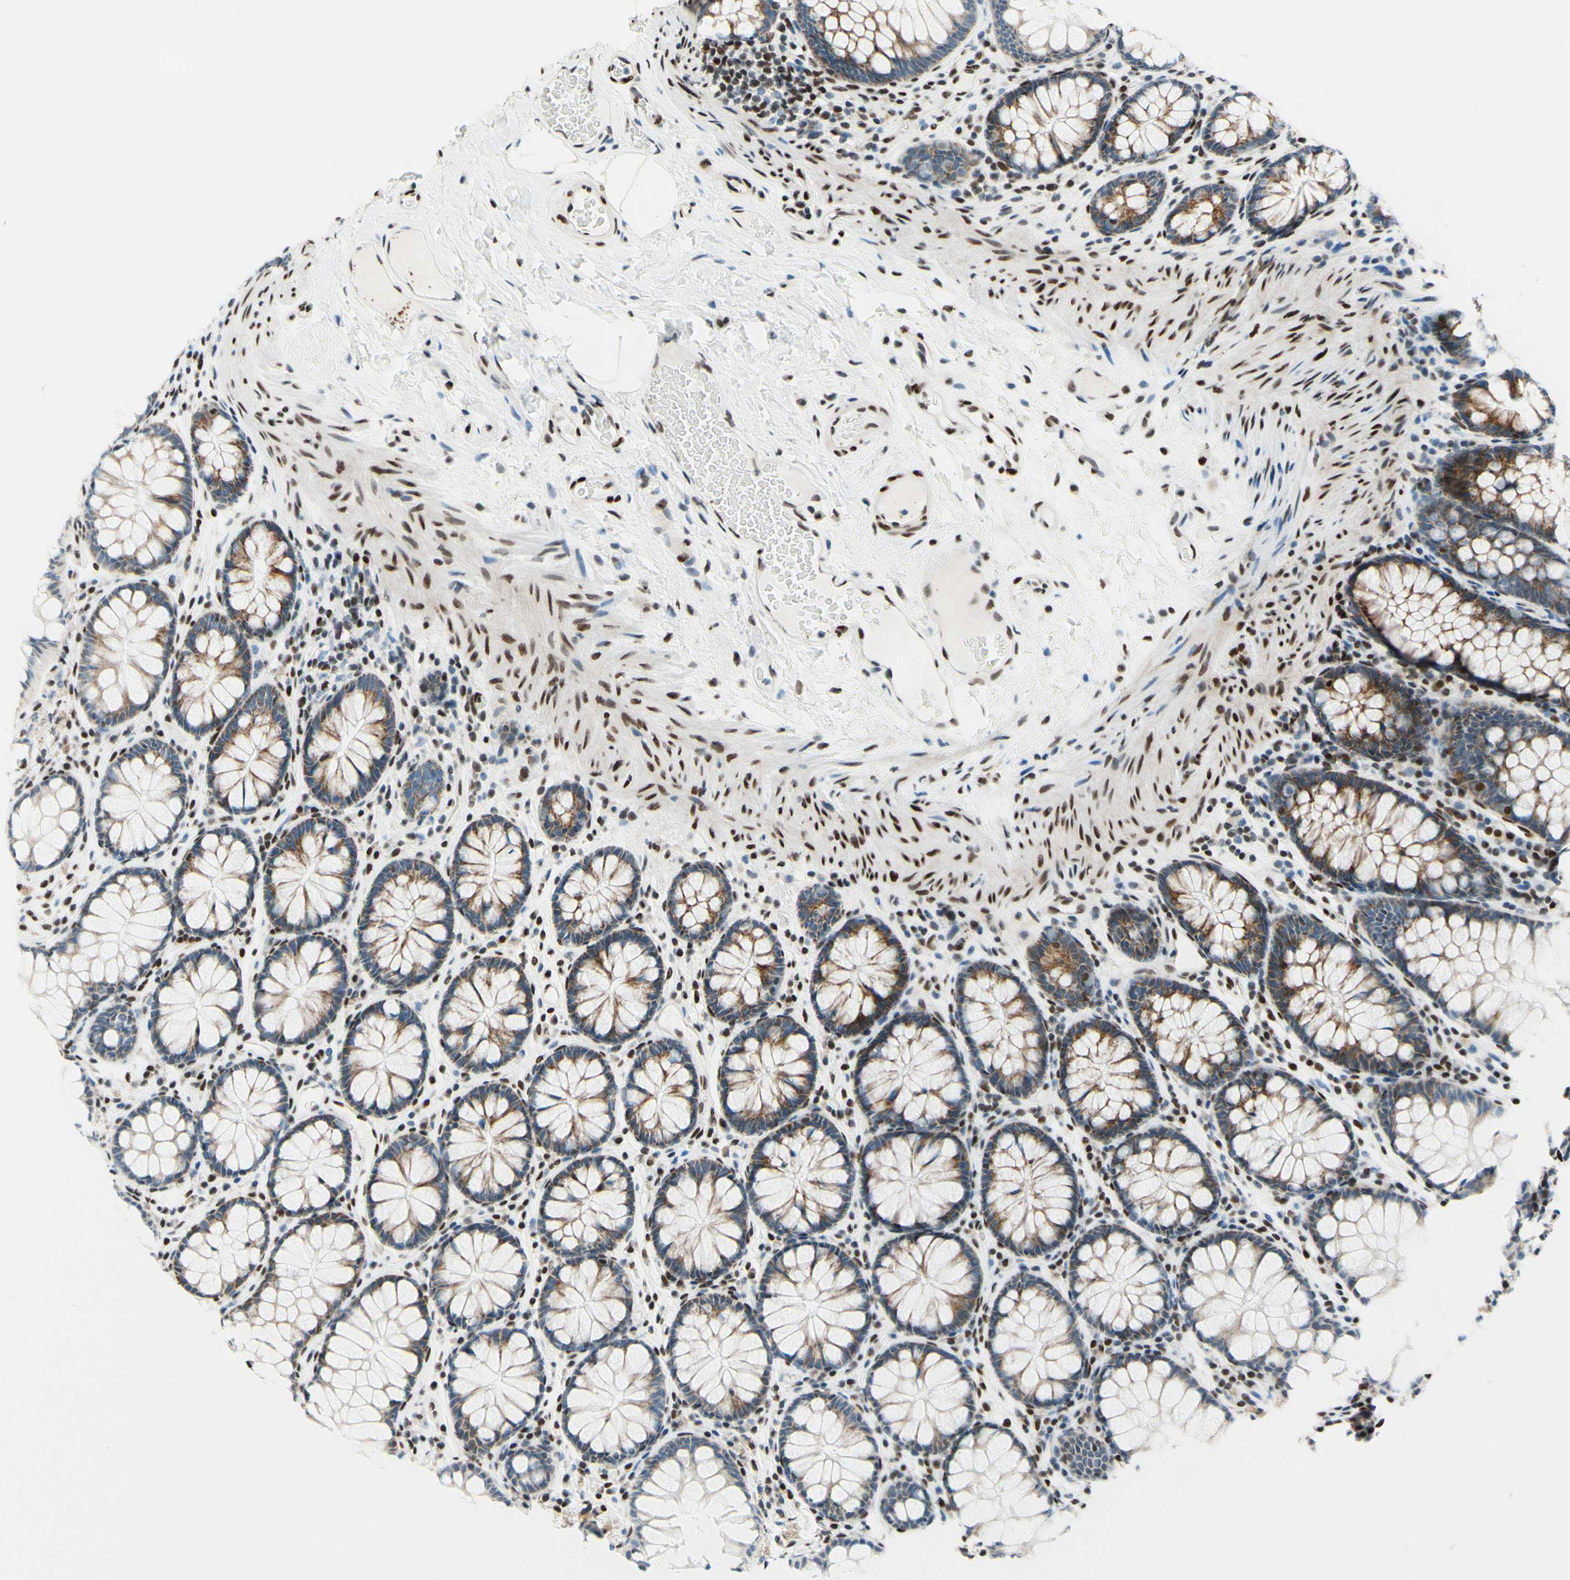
{"staining": {"intensity": "strong", "quantity": ">75%", "location": "nuclear"}, "tissue": "colon", "cell_type": "Endothelial cells", "image_type": "normal", "snomed": [{"axis": "morphology", "description": "Normal tissue, NOS"}, {"axis": "topography", "description": "Colon"}], "caption": "Protein positivity by immunohistochemistry demonstrates strong nuclear positivity in about >75% of endothelial cells in normal colon. (DAB (3,3'-diaminobenzidine) IHC with brightfield microscopy, high magnification).", "gene": "CBX7", "patient": {"sex": "female", "age": 55}}